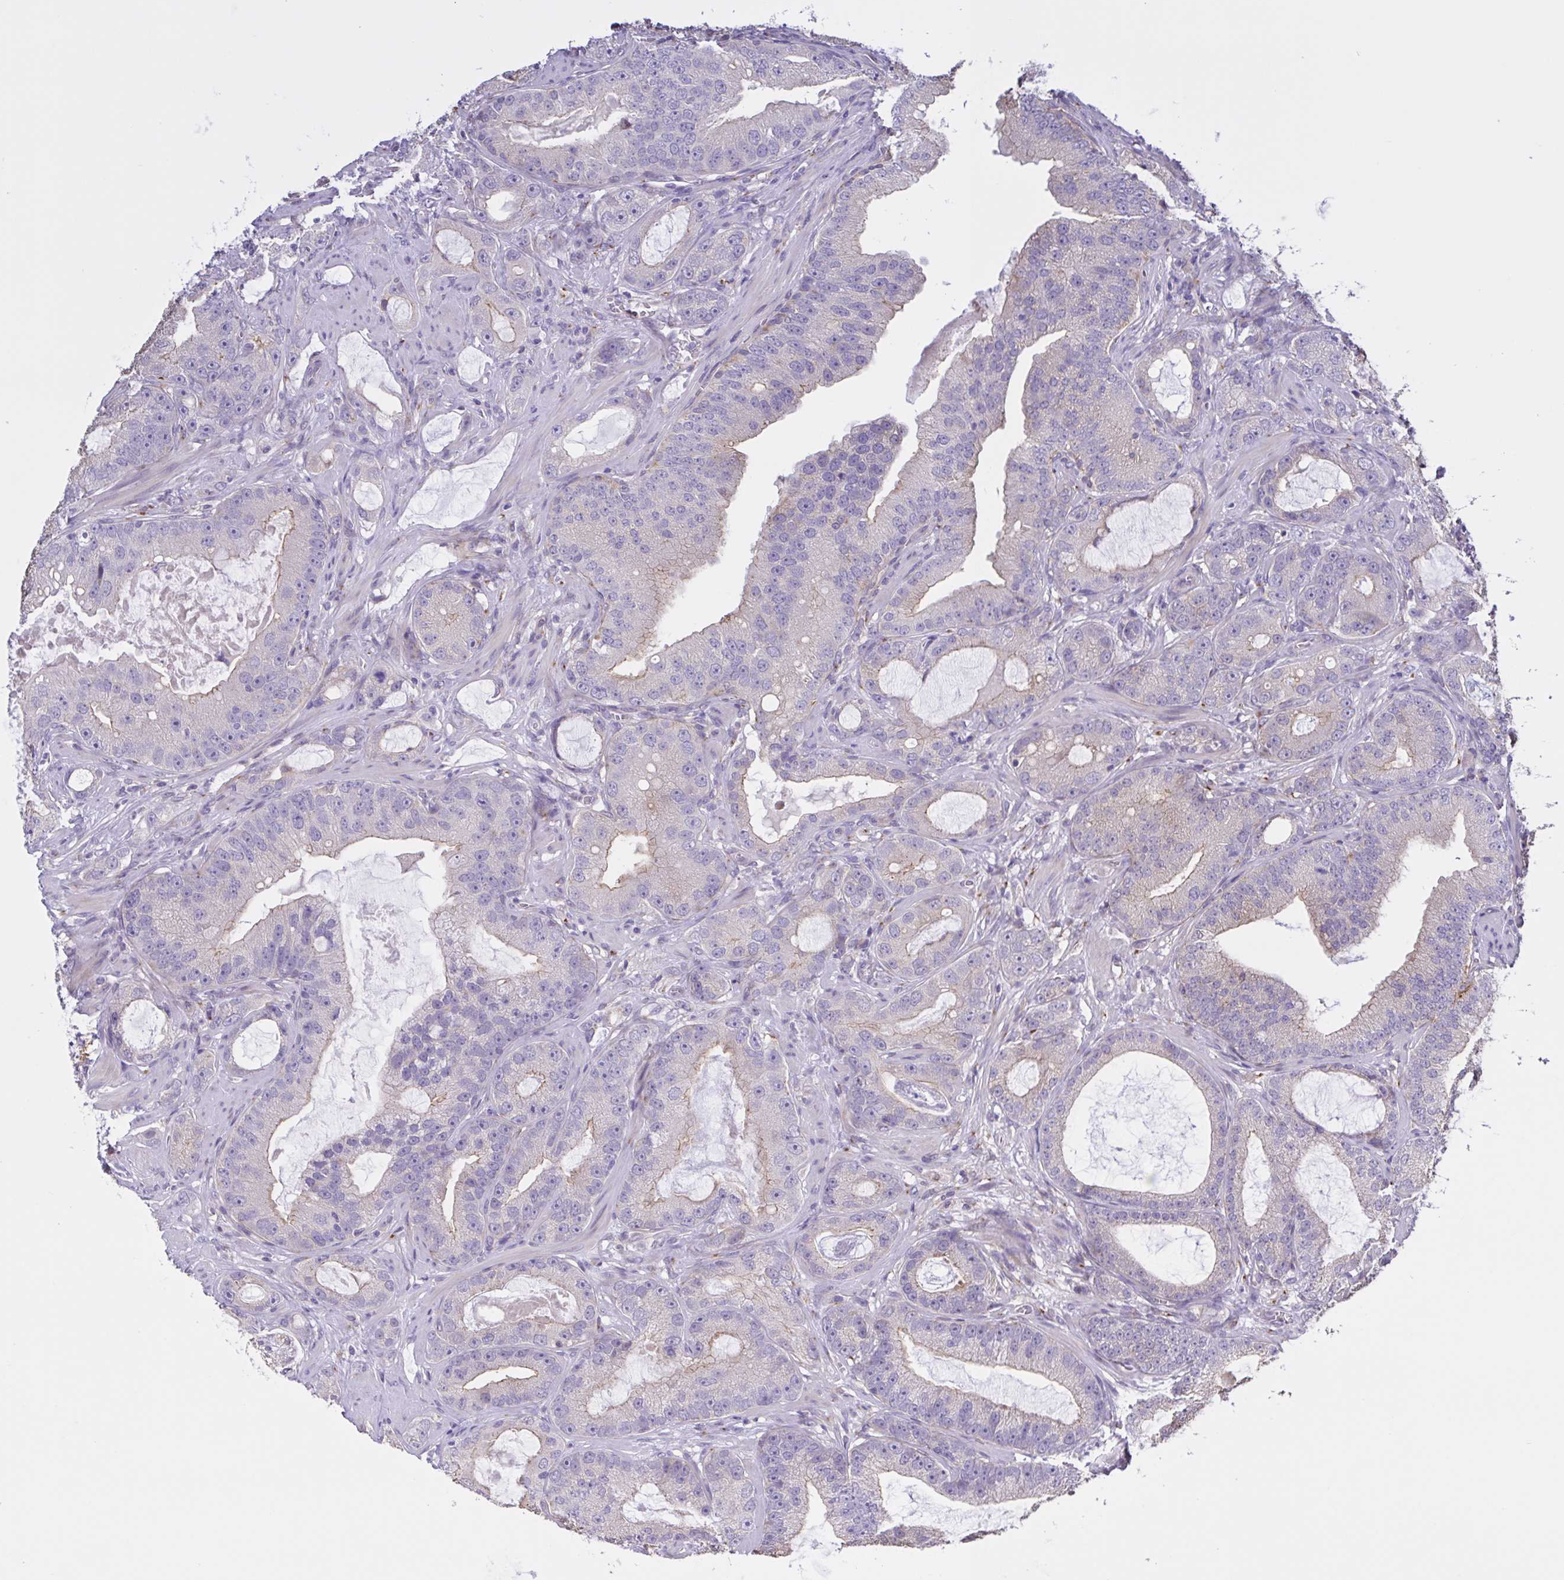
{"staining": {"intensity": "negative", "quantity": "none", "location": "none"}, "tissue": "prostate cancer", "cell_type": "Tumor cells", "image_type": "cancer", "snomed": [{"axis": "morphology", "description": "Adenocarcinoma, High grade"}, {"axis": "topography", "description": "Prostate"}], "caption": "A micrograph of prostate high-grade adenocarcinoma stained for a protein reveals no brown staining in tumor cells.", "gene": "MRGPRX2", "patient": {"sex": "male", "age": 65}}